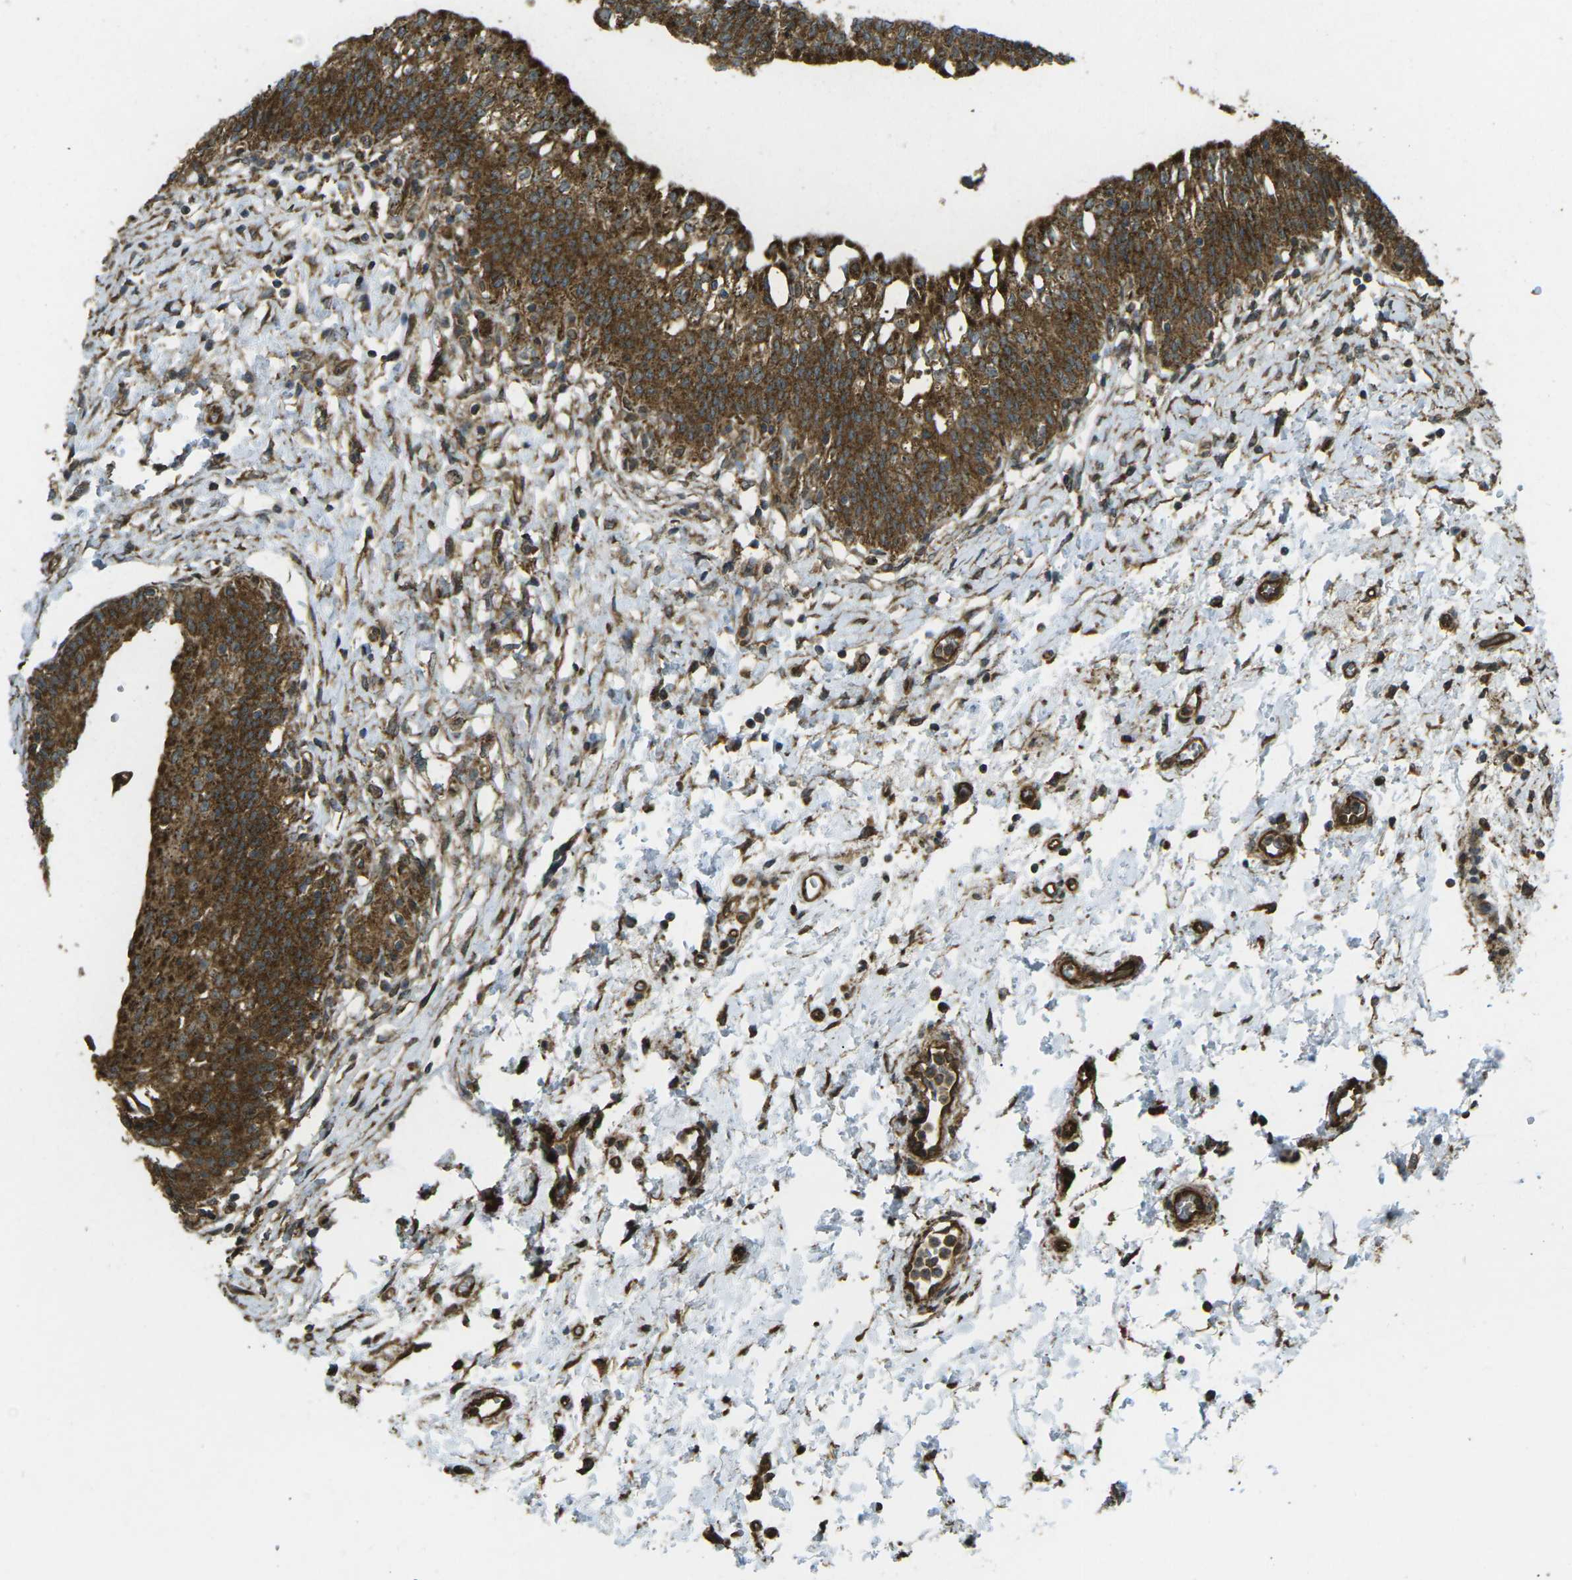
{"staining": {"intensity": "strong", "quantity": ">75%", "location": "cytoplasmic/membranous"}, "tissue": "urinary bladder", "cell_type": "Urothelial cells", "image_type": "normal", "snomed": [{"axis": "morphology", "description": "Normal tissue, NOS"}, {"axis": "topography", "description": "Urinary bladder"}], "caption": "This histopathology image demonstrates unremarkable urinary bladder stained with IHC to label a protein in brown. The cytoplasmic/membranous of urothelial cells show strong positivity for the protein. Nuclei are counter-stained blue.", "gene": "CHMP3", "patient": {"sex": "male", "age": 55}}